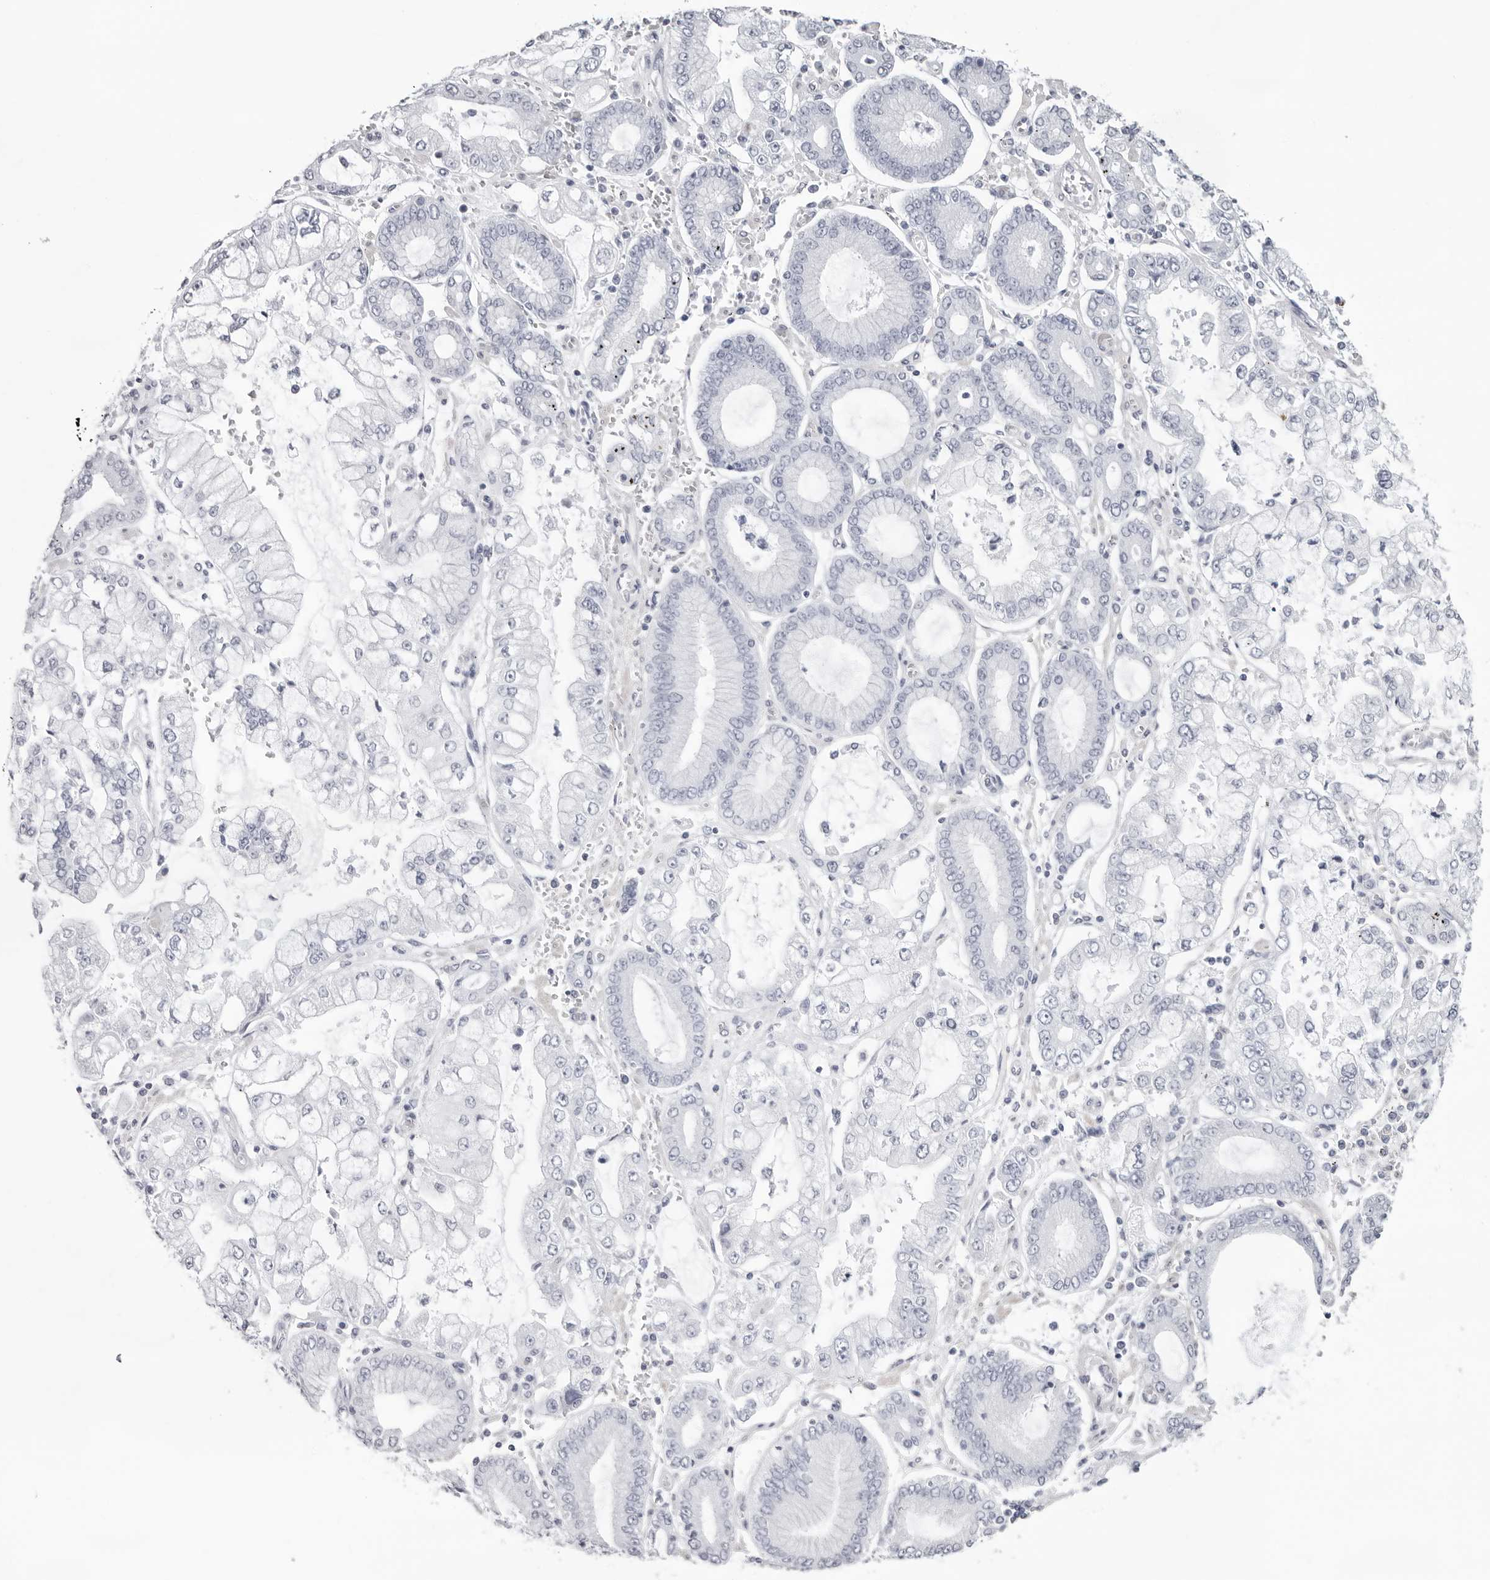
{"staining": {"intensity": "negative", "quantity": "none", "location": "none"}, "tissue": "stomach cancer", "cell_type": "Tumor cells", "image_type": "cancer", "snomed": [{"axis": "morphology", "description": "Adenocarcinoma, NOS"}, {"axis": "topography", "description": "Stomach"}], "caption": "A photomicrograph of stomach cancer (adenocarcinoma) stained for a protein exhibits no brown staining in tumor cells.", "gene": "INSL3", "patient": {"sex": "male", "age": 76}}